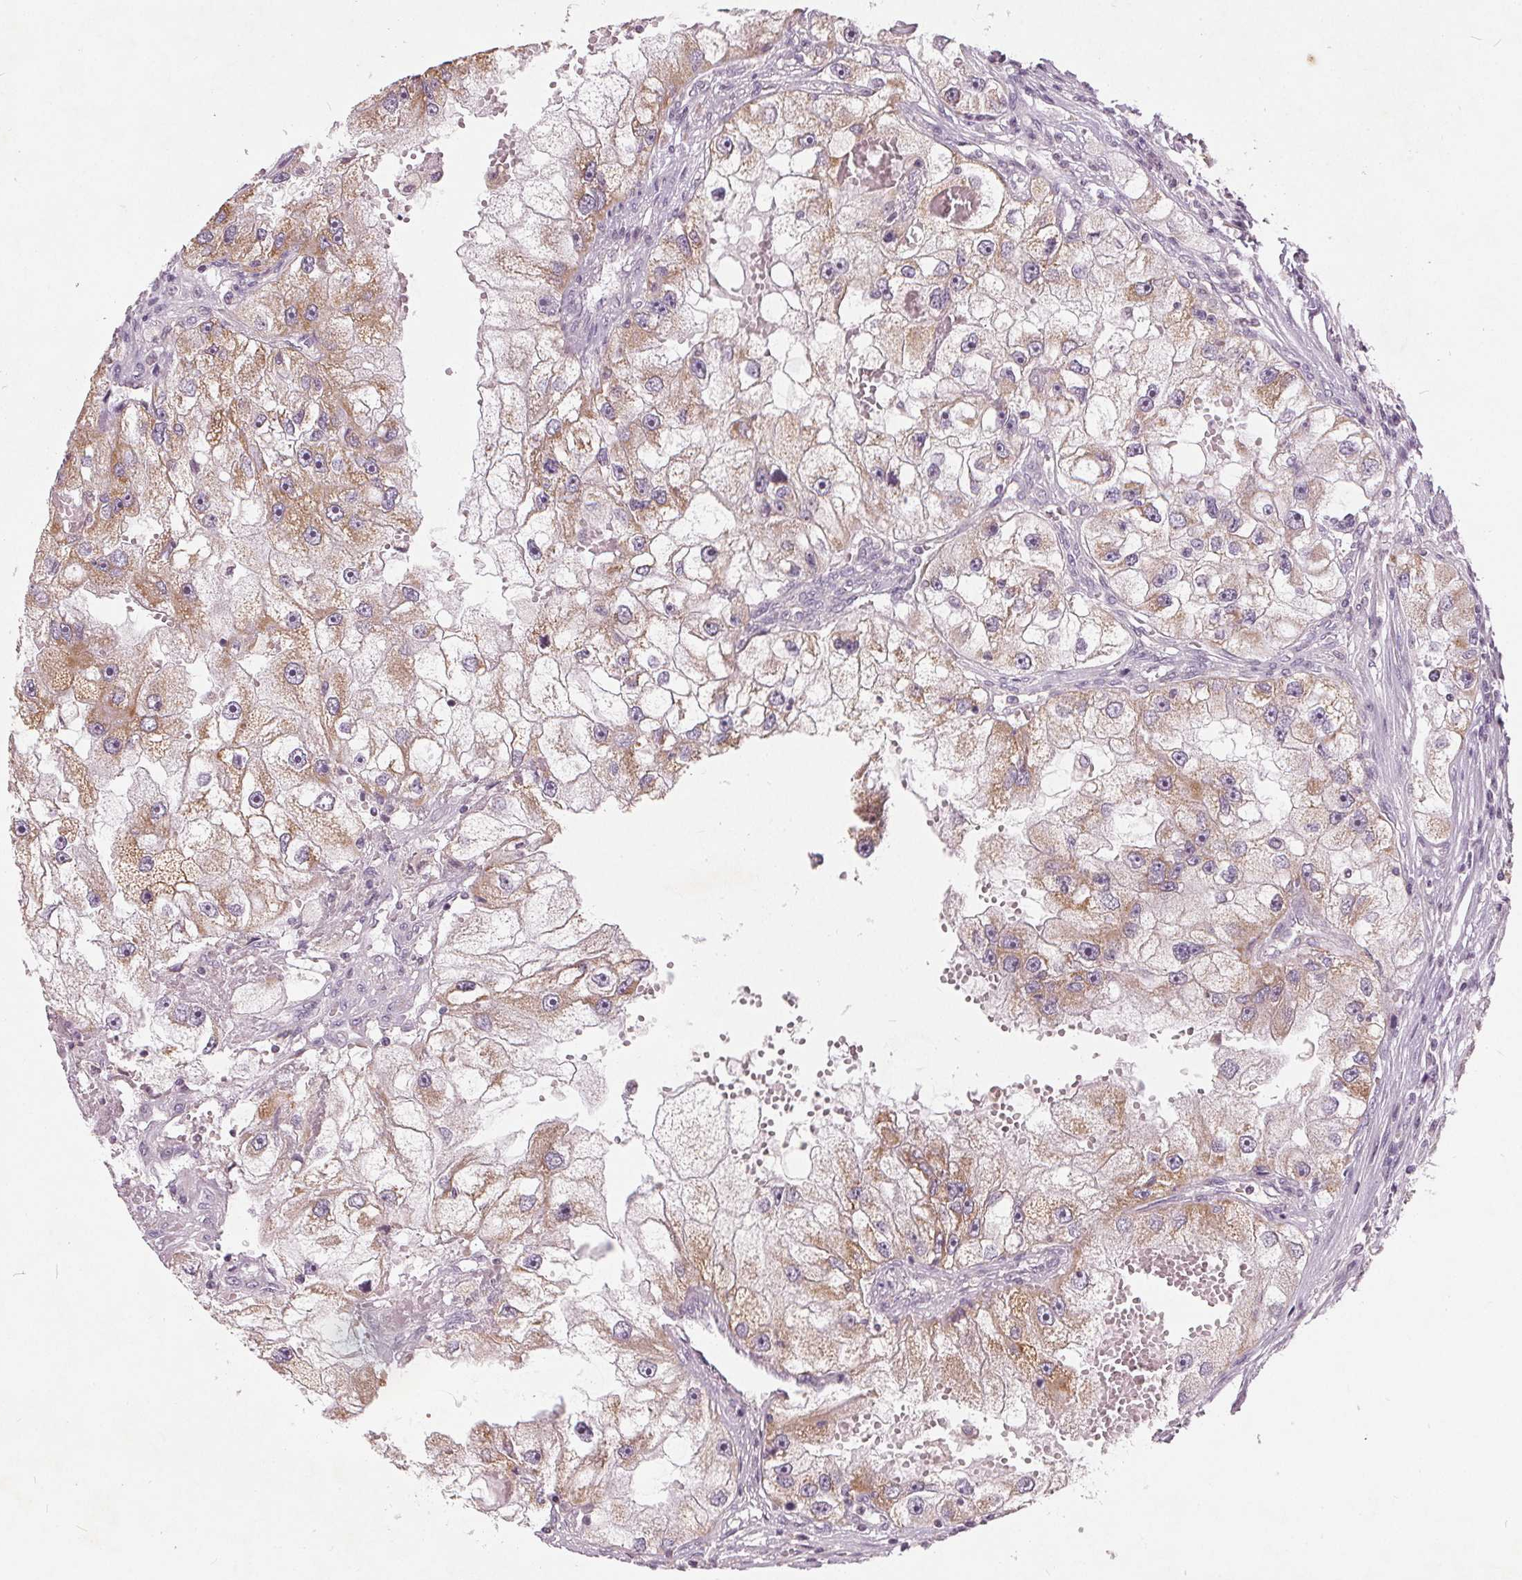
{"staining": {"intensity": "moderate", "quantity": "25%-75%", "location": "cytoplasmic/membranous"}, "tissue": "renal cancer", "cell_type": "Tumor cells", "image_type": "cancer", "snomed": [{"axis": "morphology", "description": "Adenocarcinoma, NOS"}, {"axis": "topography", "description": "Kidney"}], "caption": "A brown stain shows moderate cytoplasmic/membranous expression of a protein in human renal cancer (adenocarcinoma) tumor cells. (IHC, brightfield microscopy, high magnification).", "gene": "TRIM60", "patient": {"sex": "male", "age": 63}}